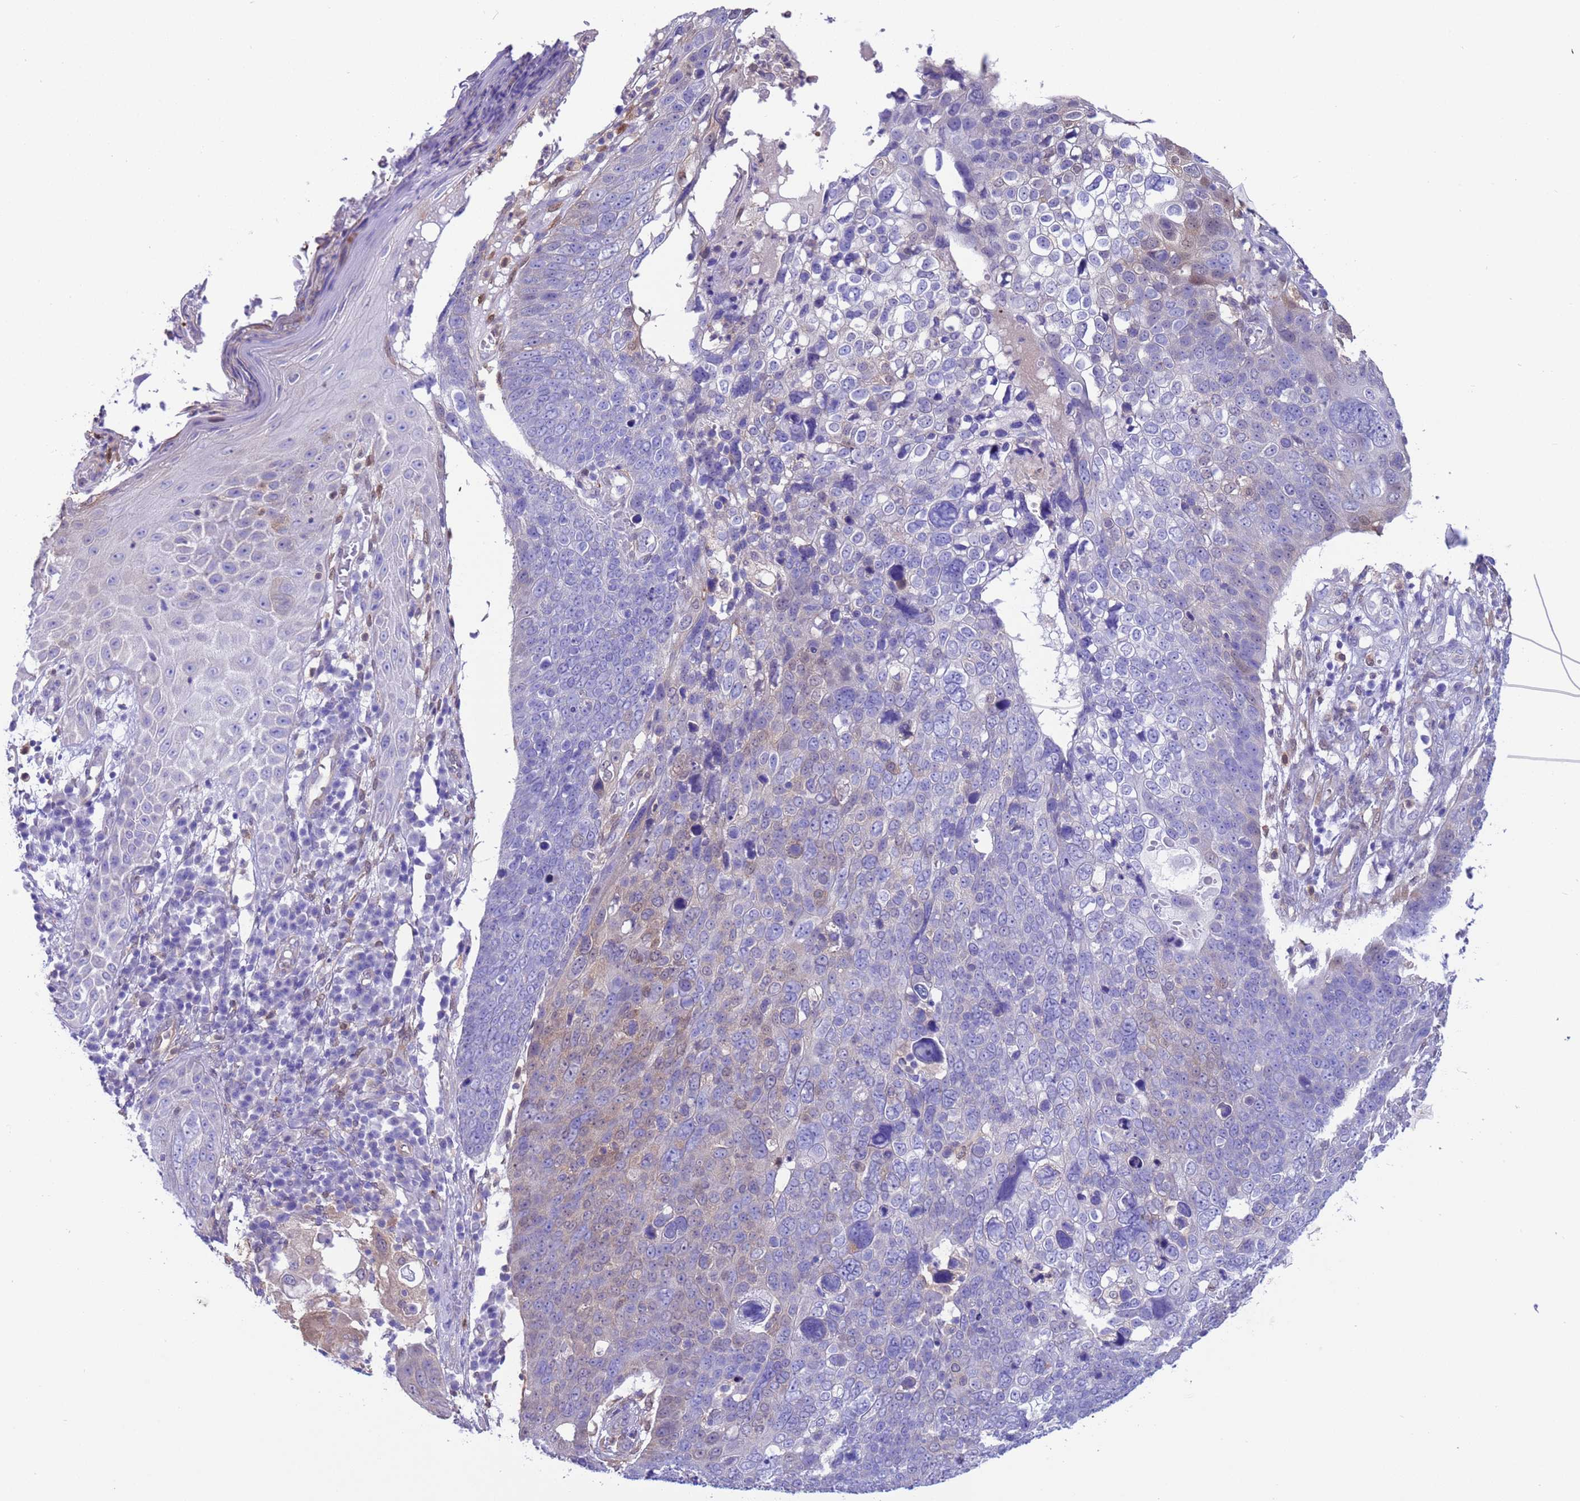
{"staining": {"intensity": "weak", "quantity": "<25%", "location": "cytoplasmic/membranous"}, "tissue": "skin cancer", "cell_type": "Tumor cells", "image_type": "cancer", "snomed": [{"axis": "morphology", "description": "Squamous cell carcinoma, NOS"}, {"axis": "topography", "description": "Skin"}], "caption": "The histopathology image shows no significant staining in tumor cells of skin cancer (squamous cell carcinoma). The staining was performed using DAB (3,3'-diaminobenzidine) to visualize the protein expression in brown, while the nuclei were stained in blue with hematoxylin (Magnification: 20x).", "gene": "C6orf47", "patient": {"sex": "male", "age": 71}}